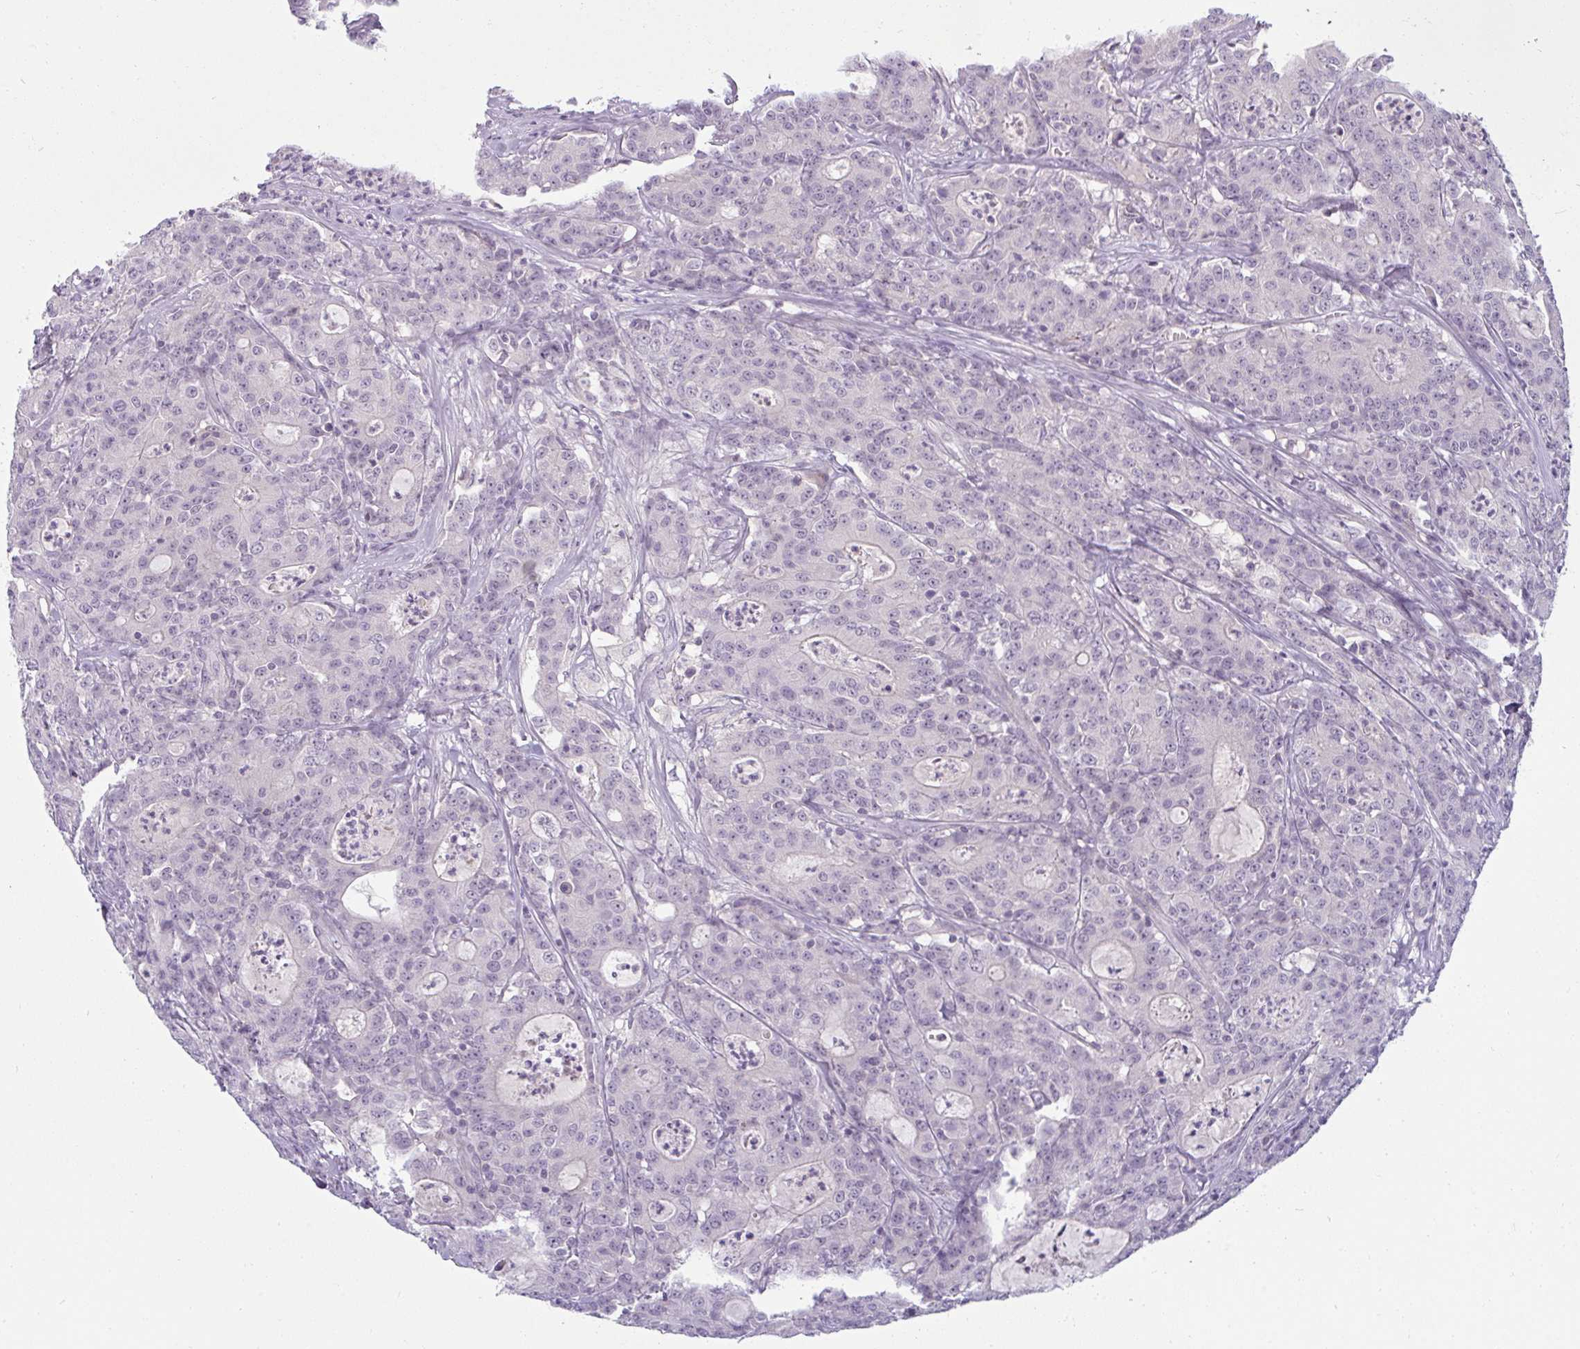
{"staining": {"intensity": "weak", "quantity": "<25%", "location": "nuclear"}, "tissue": "colorectal cancer", "cell_type": "Tumor cells", "image_type": "cancer", "snomed": [{"axis": "morphology", "description": "Adenocarcinoma, NOS"}, {"axis": "topography", "description": "Colon"}], "caption": "Immunohistochemical staining of colorectal cancer shows no significant staining in tumor cells. (IHC, brightfield microscopy, high magnification).", "gene": "PPFIA4", "patient": {"sex": "male", "age": 83}}